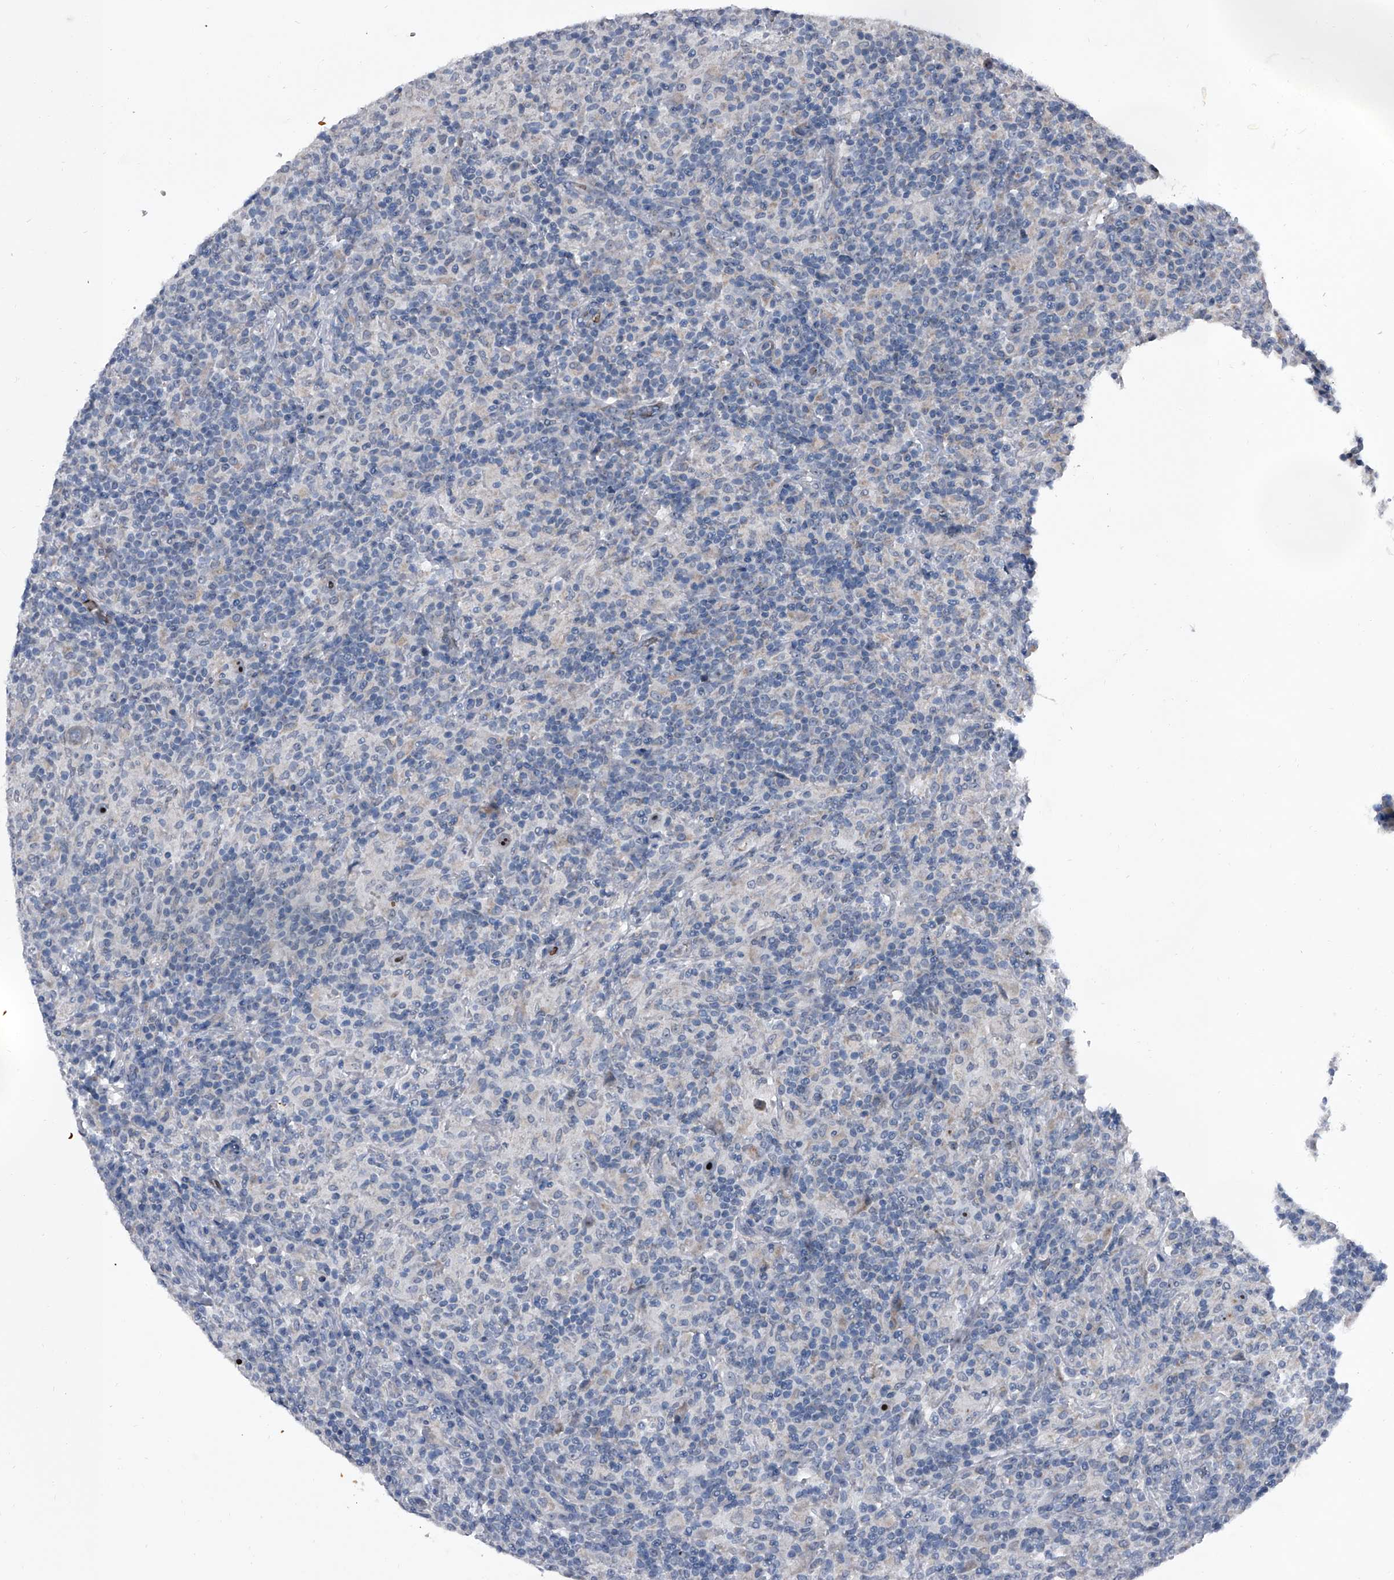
{"staining": {"intensity": "negative", "quantity": "none", "location": "none"}, "tissue": "lymphoma", "cell_type": "Tumor cells", "image_type": "cancer", "snomed": [{"axis": "morphology", "description": "Hodgkin's disease, NOS"}, {"axis": "topography", "description": "Lymph node"}], "caption": "A micrograph of human lymphoma is negative for staining in tumor cells.", "gene": "CEP85L", "patient": {"sex": "male", "age": 70}}